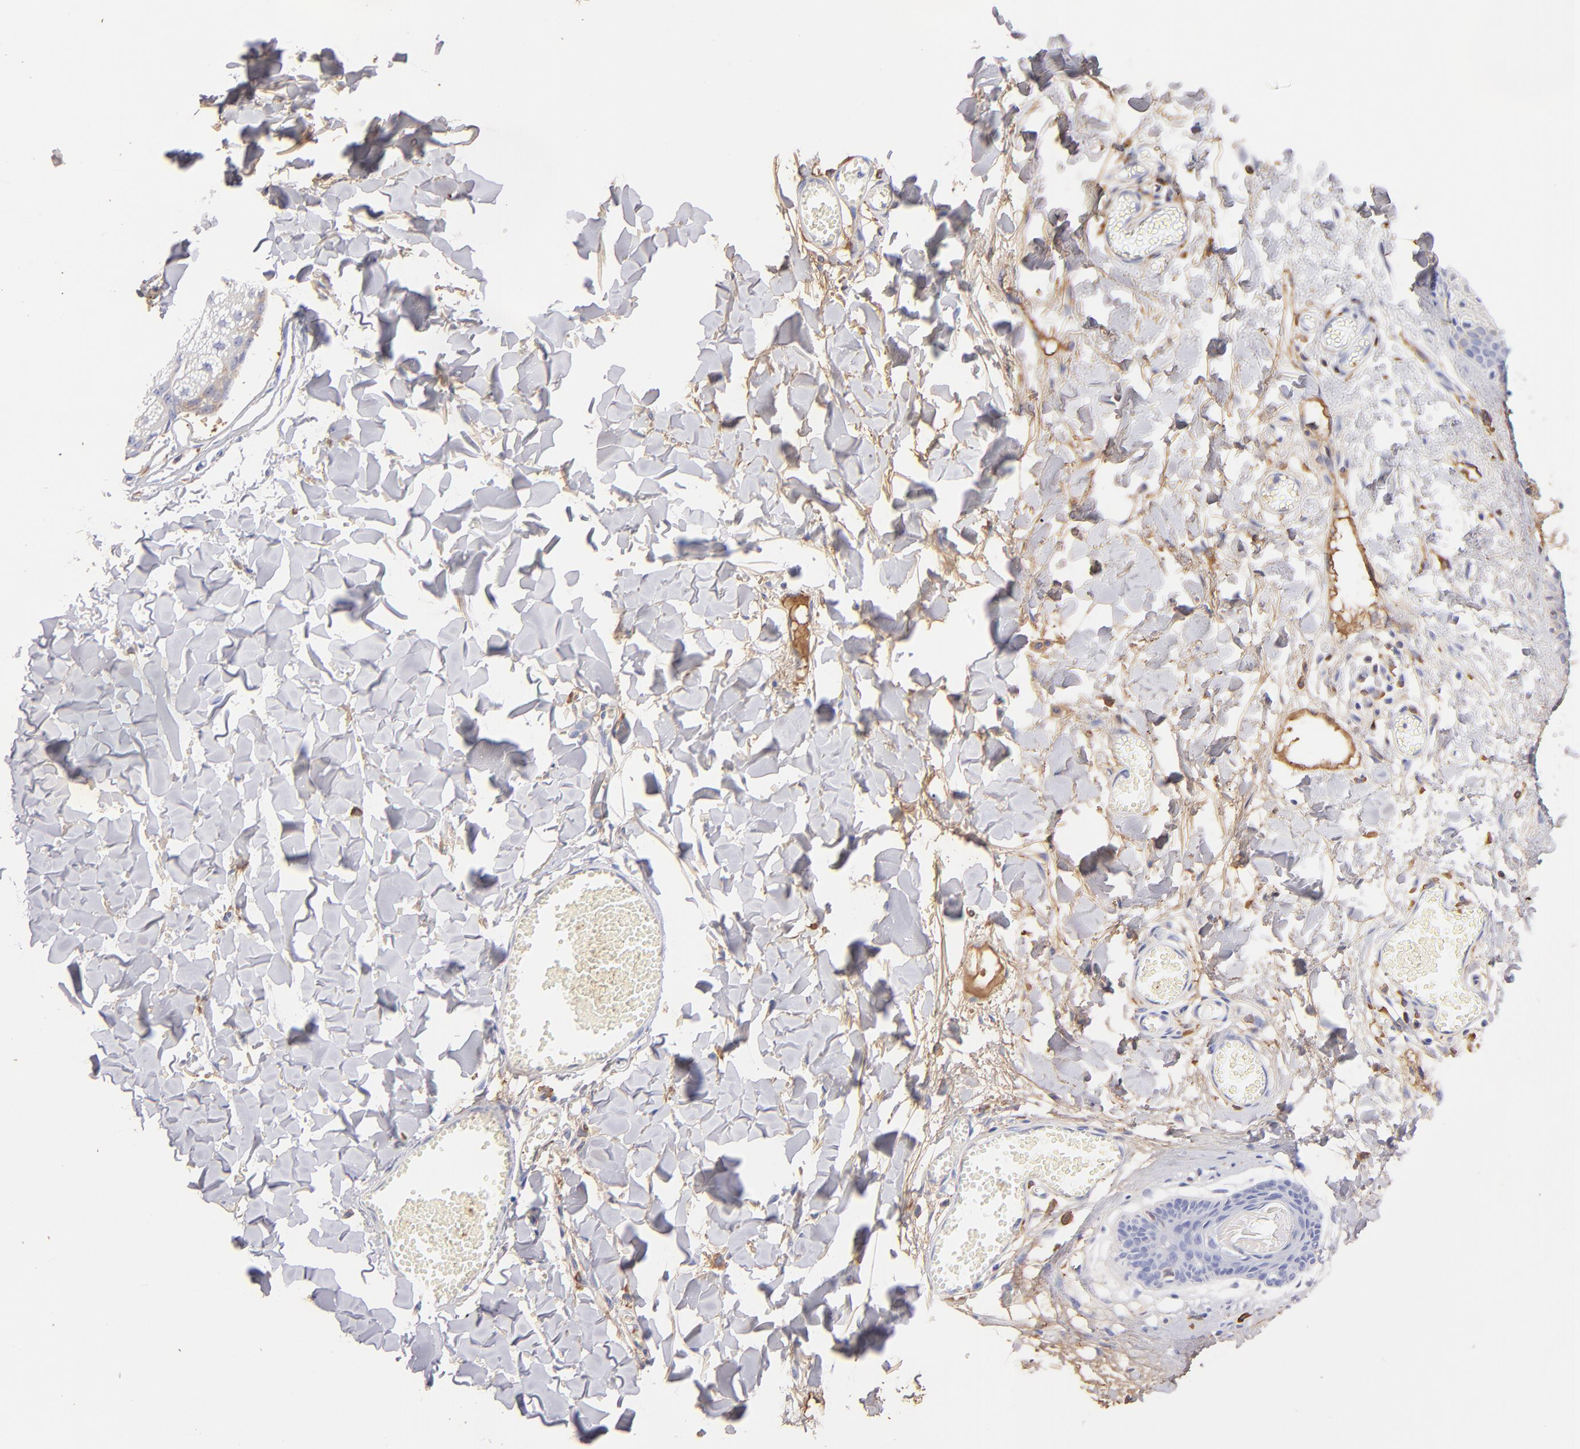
{"staining": {"intensity": "negative", "quantity": "none", "location": "none"}, "tissue": "skin", "cell_type": "Fibroblasts", "image_type": "normal", "snomed": [{"axis": "morphology", "description": "Normal tissue, NOS"}, {"axis": "morphology", "description": "Sarcoma, NOS"}, {"axis": "topography", "description": "Skin"}, {"axis": "topography", "description": "Soft tissue"}], "caption": "DAB immunohistochemical staining of benign skin shows no significant positivity in fibroblasts.", "gene": "FGB", "patient": {"sex": "female", "age": 51}}